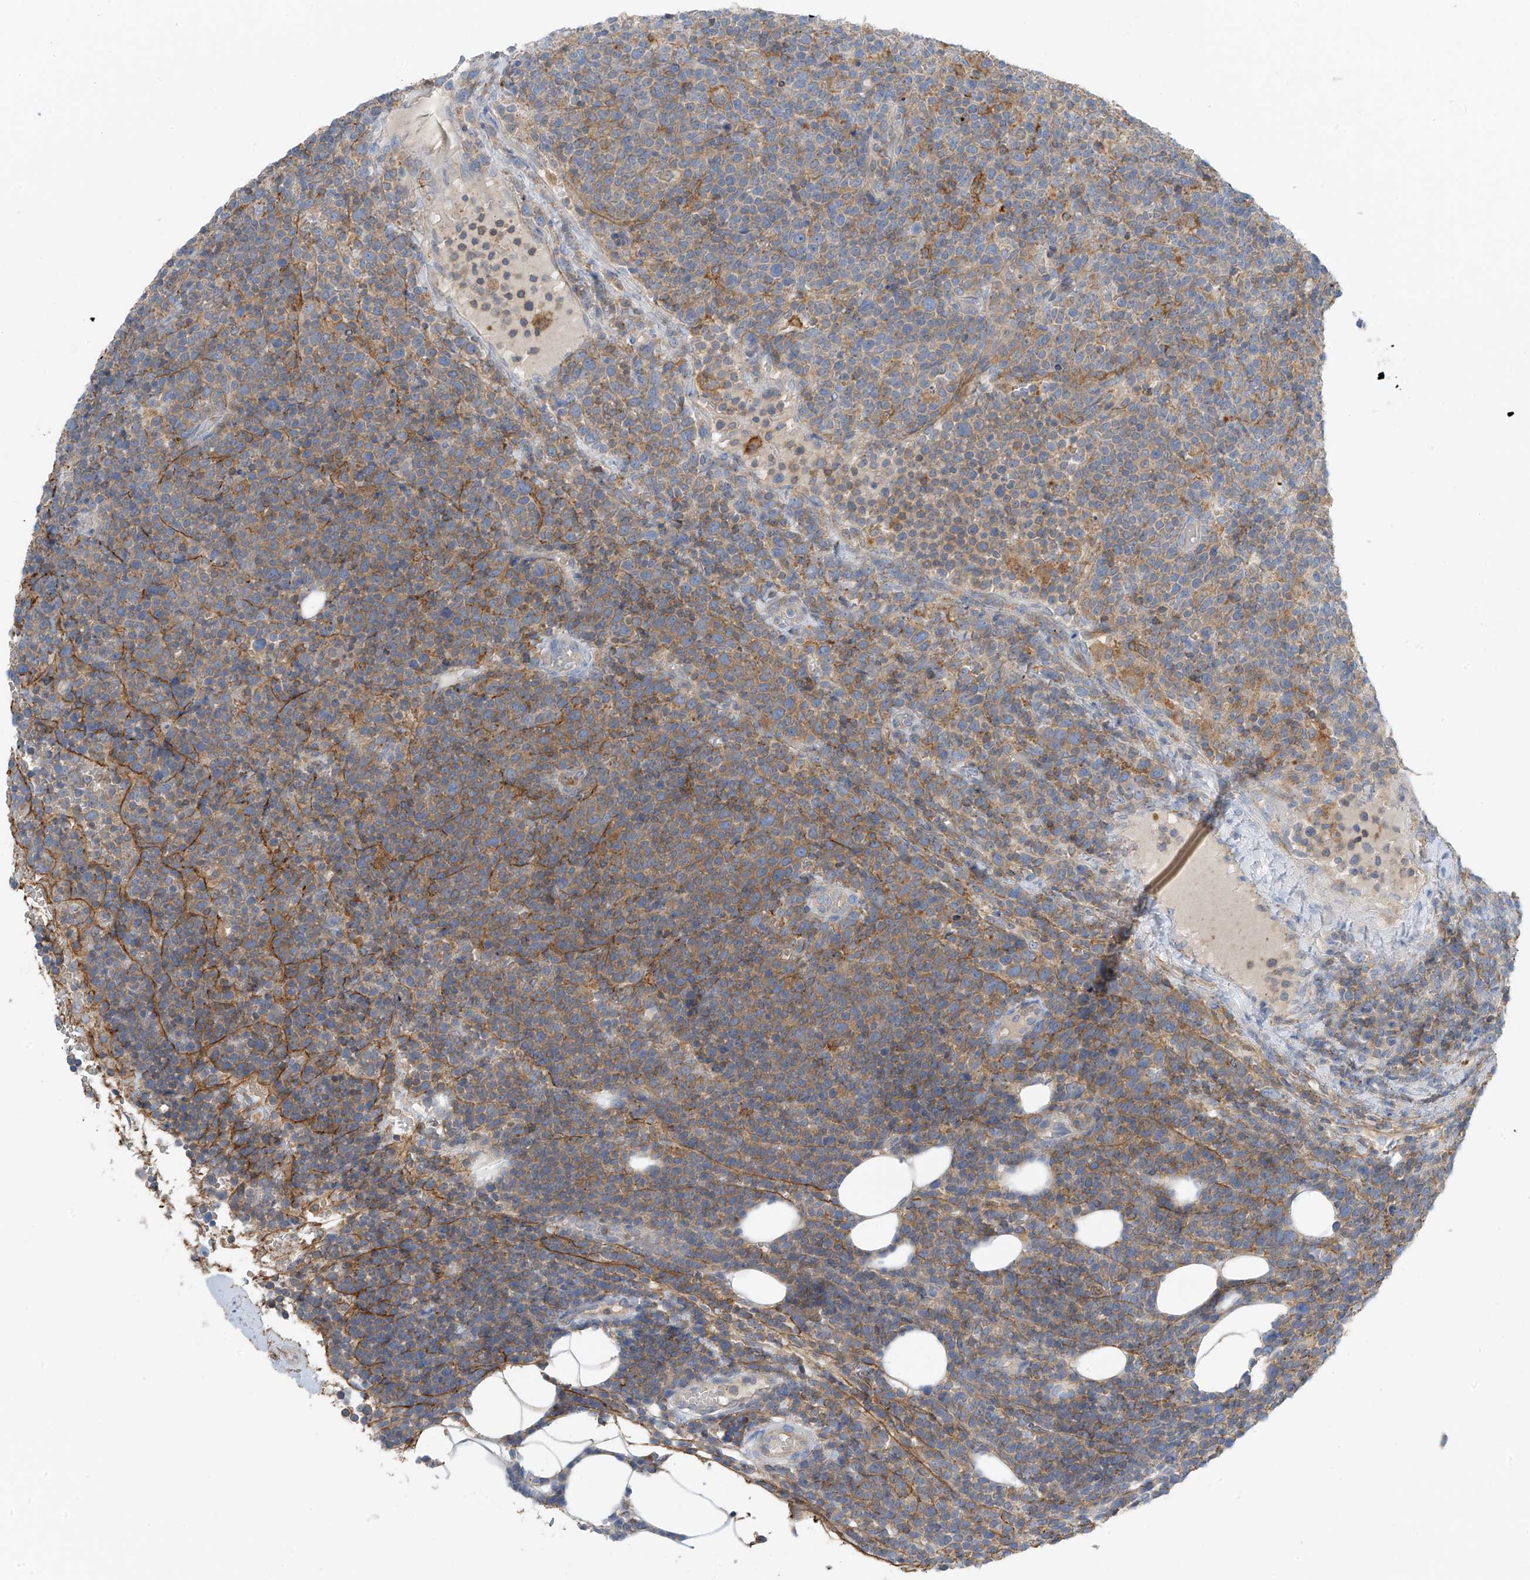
{"staining": {"intensity": "moderate", "quantity": "25%-75%", "location": "cytoplasmic/membranous"}, "tissue": "lymphoma", "cell_type": "Tumor cells", "image_type": "cancer", "snomed": [{"axis": "morphology", "description": "Malignant lymphoma, non-Hodgkin's type, High grade"}, {"axis": "topography", "description": "Lymph node"}], "caption": "Moderate cytoplasmic/membranous staining is appreciated in about 25%-75% of tumor cells in malignant lymphoma, non-Hodgkin's type (high-grade).", "gene": "NALCN", "patient": {"sex": "male", "age": 61}}